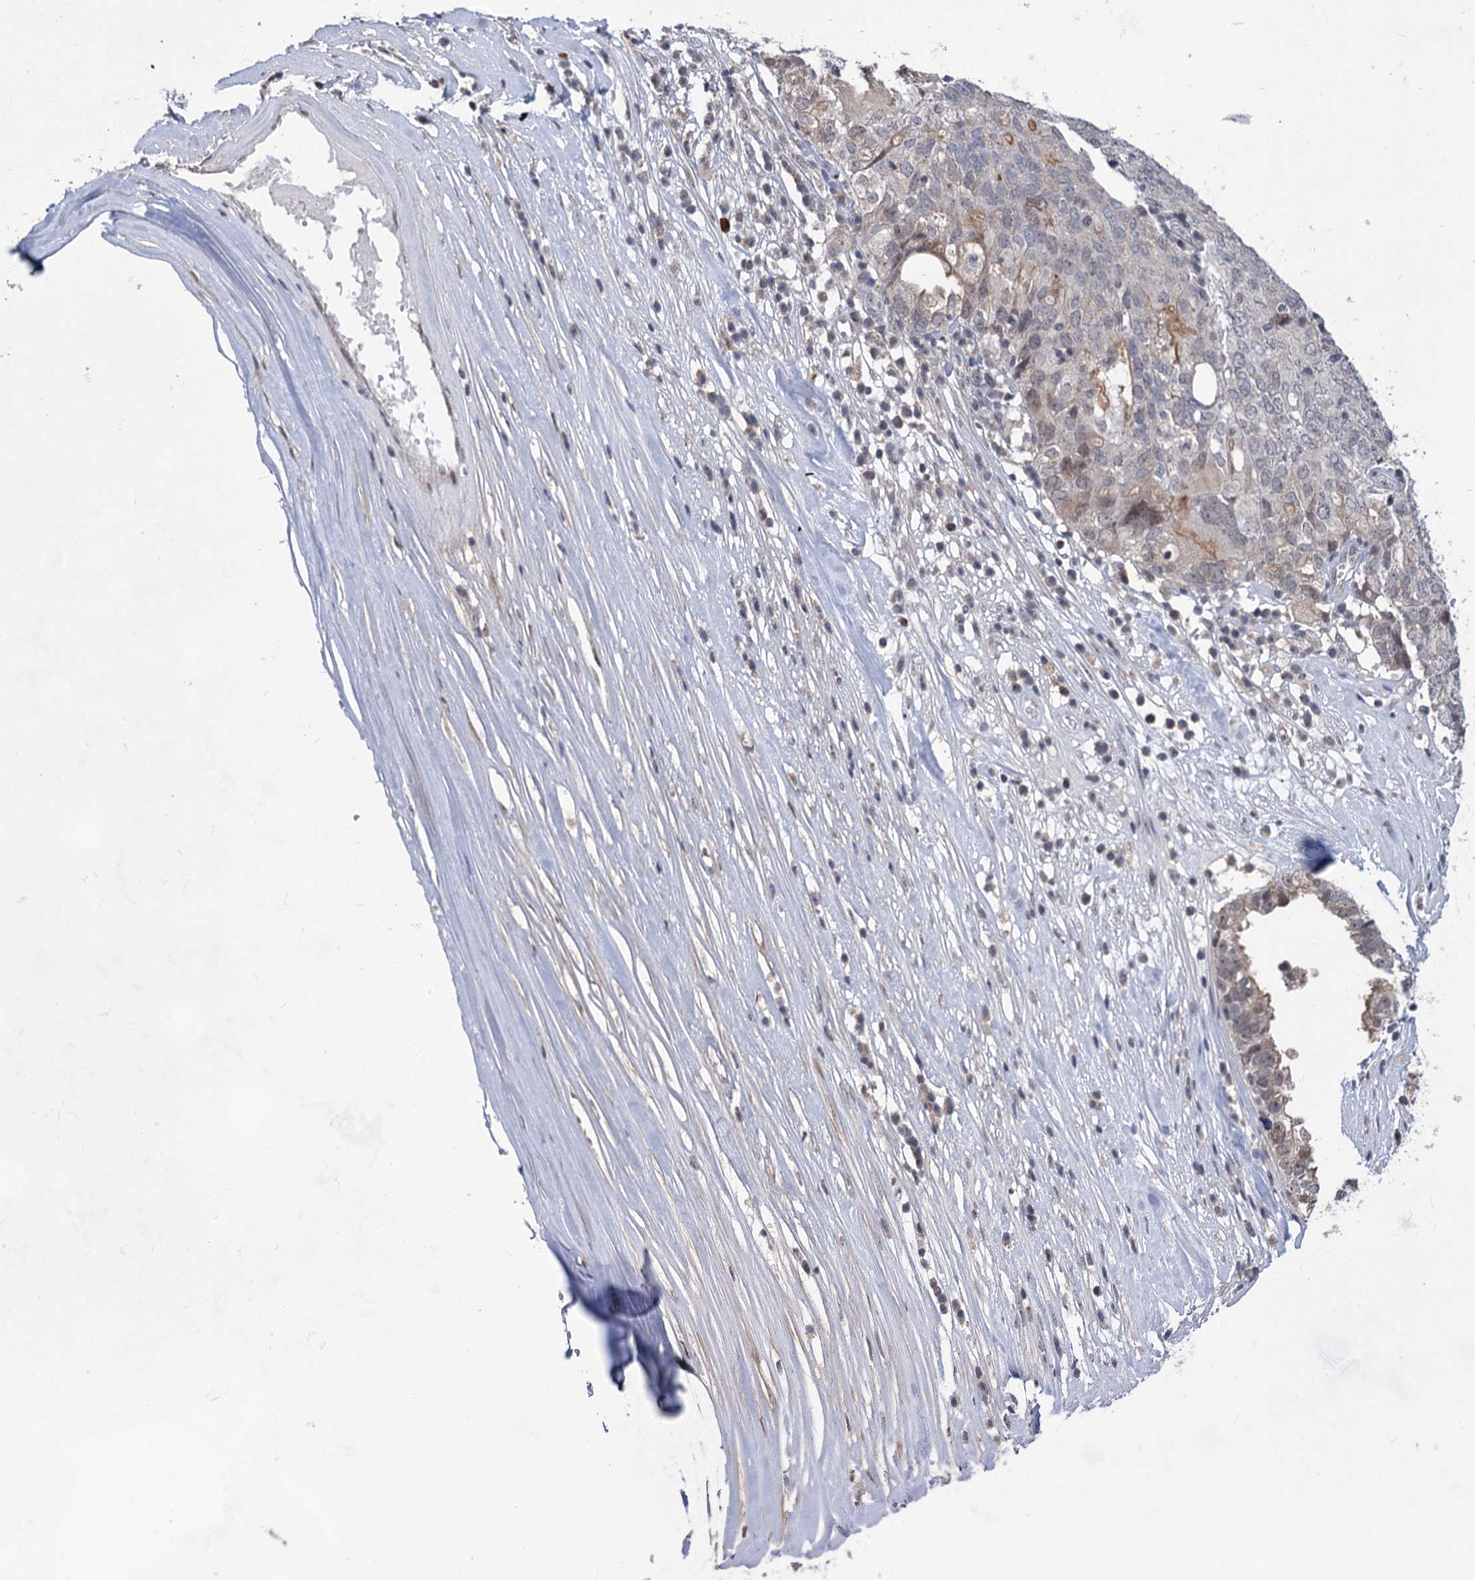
{"staining": {"intensity": "negative", "quantity": "none", "location": "none"}, "tissue": "ovarian cancer", "cell_type": "Tumor cells", "image_type": "cancer", "snomed": [{"axis": "morphology", "description": "Carcinoma, endometroid"}, {"axis": "topography", "description": "Ovary"}], "caption": "Histopathology image shows no significant protein staining in tumor cells of ovarian cancer. (Stains: DAB IHC with hematoxylin counter stain, Microscopy: brightfield microscopy at high magnification).", "gene": "TTC17", "patient": {"sex": "female", "age": 62}}